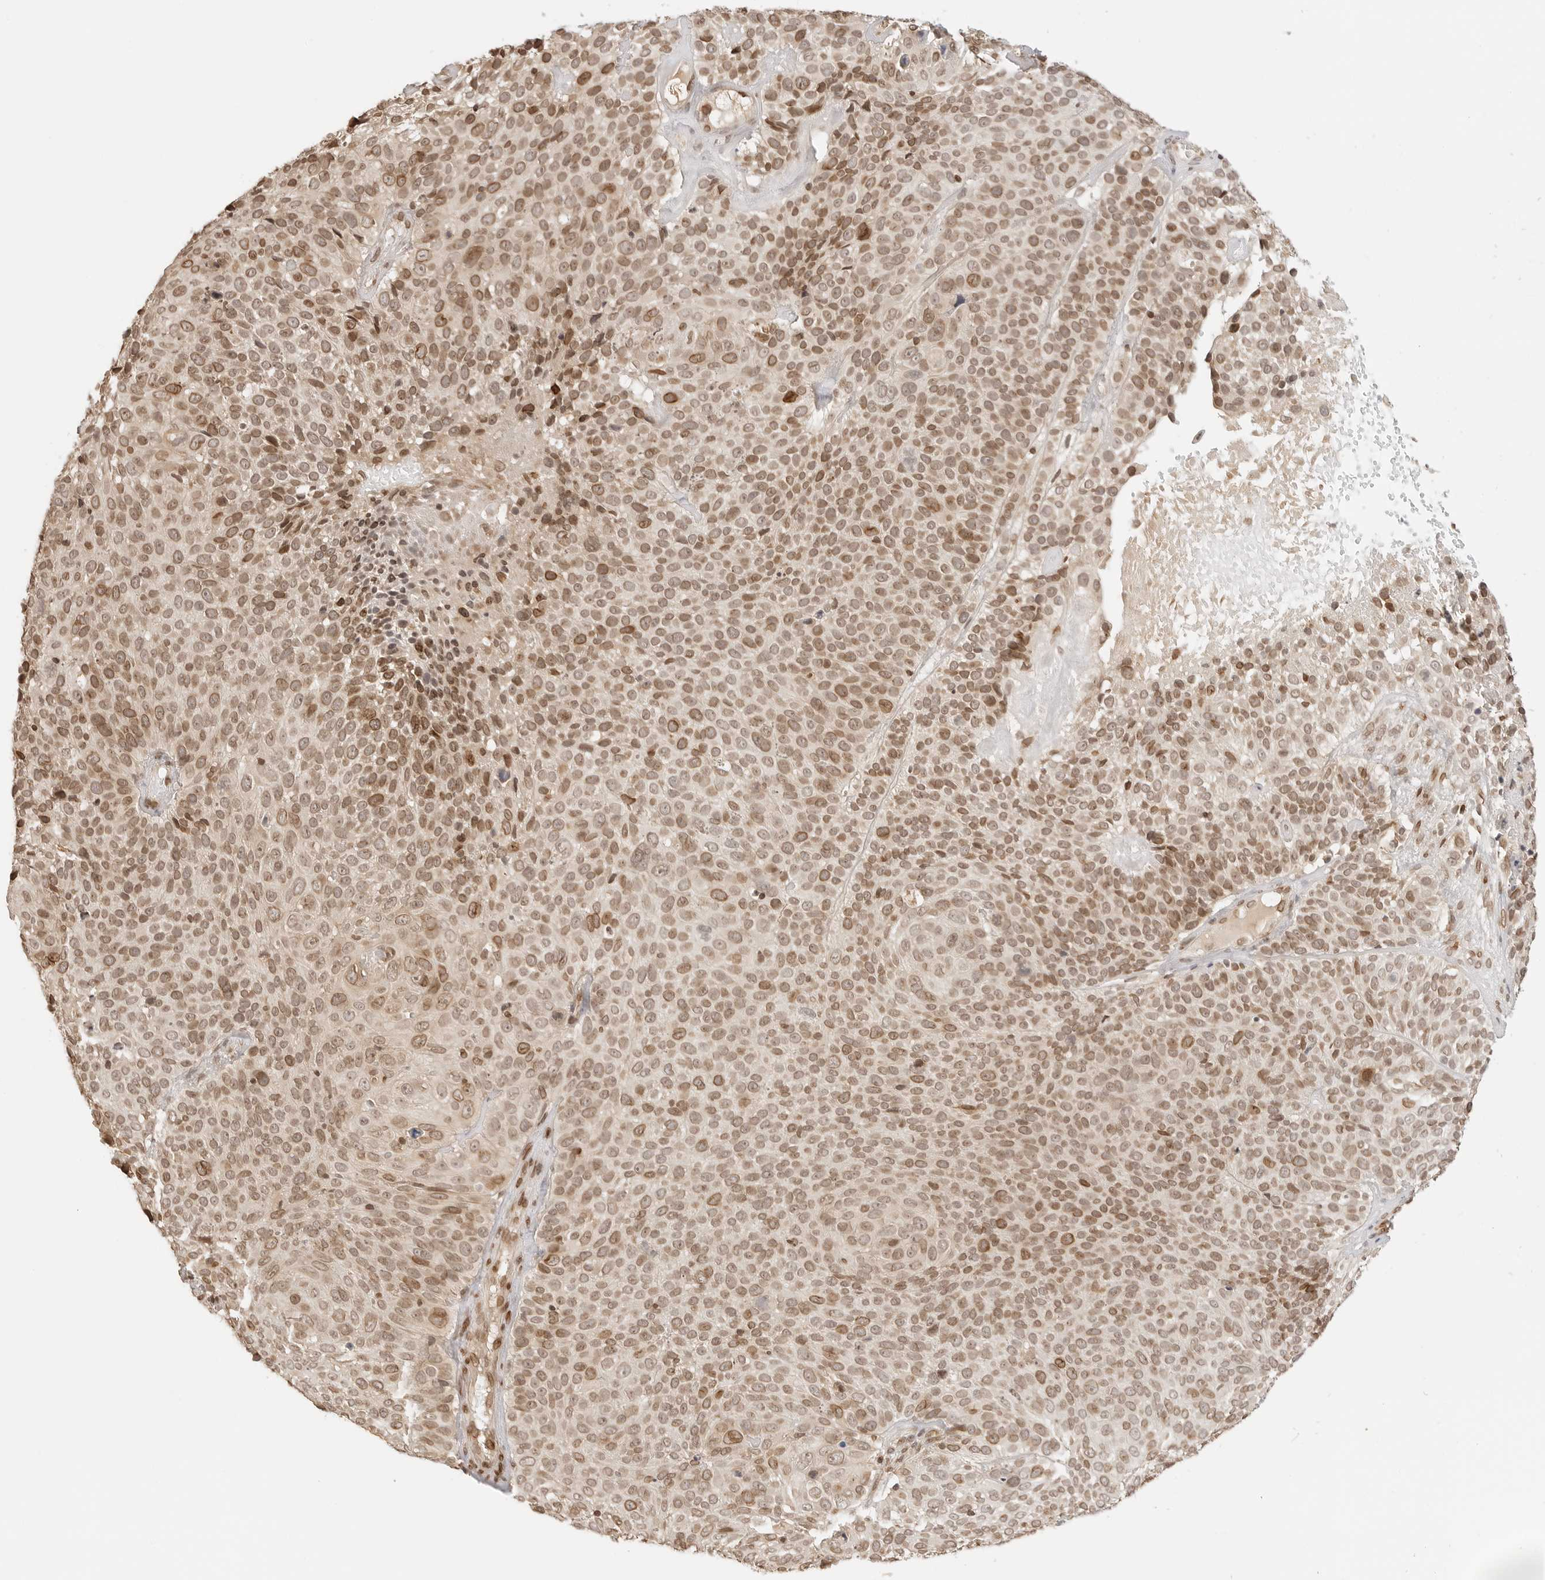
{"staining": {"intensity": "moderate", "quantity": ">75%", "location": "nuclear"}, "tissue": "cervical cancer", "cell_type": "Tumor cells", "image_type": "cancer", "snomed": [{"axis": "morphology", "description": "Squamous cell carcinoma, NOS"}, {"axis": "topography", "description": "Cervix"}], "caption": "A brown stain highlights moderate nuclear positivity of a protein in cervical cancer tumor cells.", "gene": "POLH", "patient": {"sex": "female", "age": 74}}